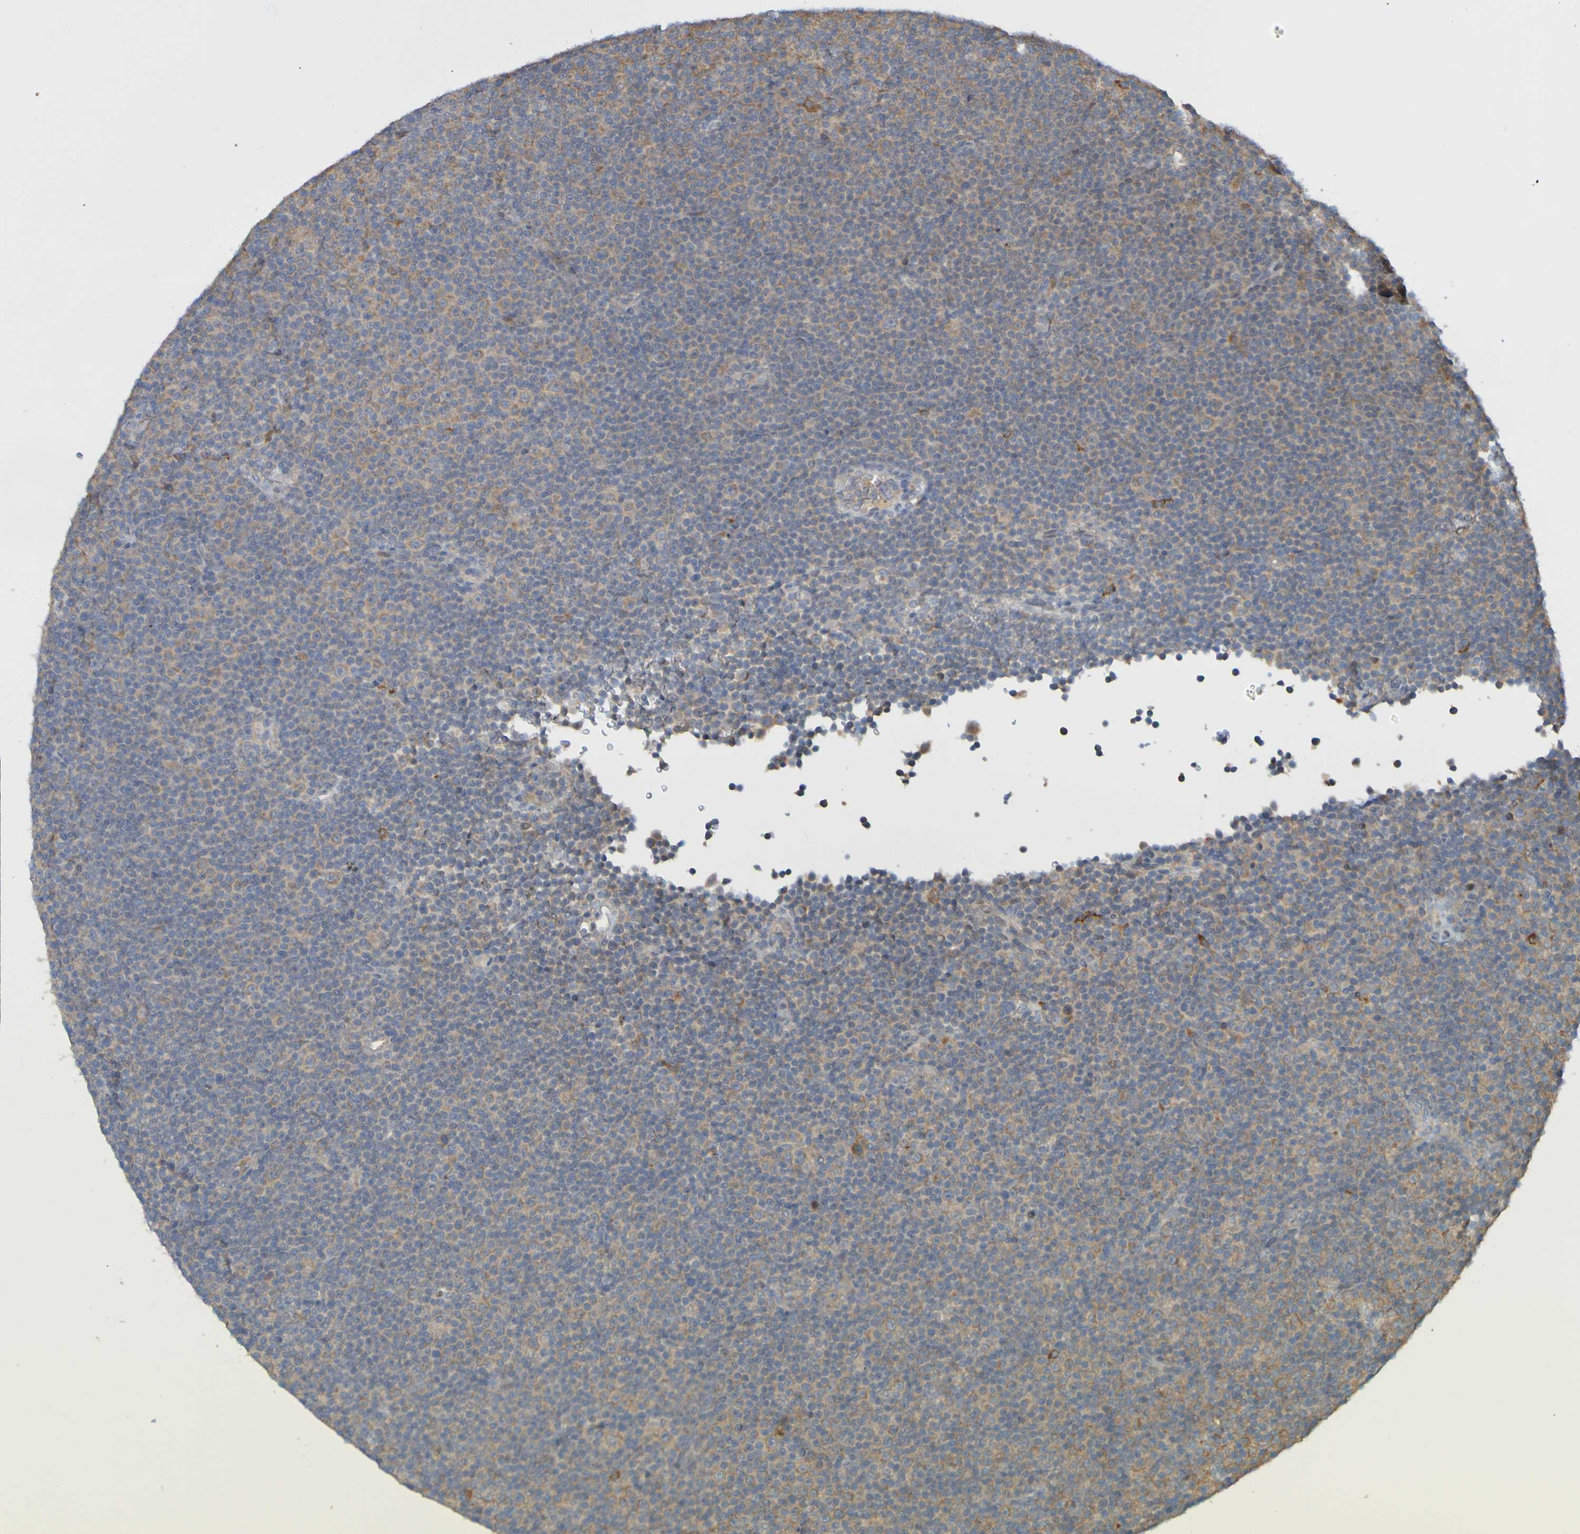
{"staining": {"intensity": "moderate", "quantity": "25%-75%", "location": "cytoplasmic/membranous"}, "tissue": "lymphoma", "cell_type": "Tumor cells", "image_type": "cancer", "snomed": [{"axis": "morphology", "description": "Malignant lymphoma, non-Hodgkin's type, Low grade"}, {"axis": "topography", "description": "Lymph node"}], "caption": "Protein expression analysis of human malignant lymphoma, non-Hodgkin's type (low-grade) reveals moderate cytoplasmic/membranous staining in approximately 25%-75% of tumor cells.", "gene": "NAV2", "patient": {"sex": "female", "age": 67}}